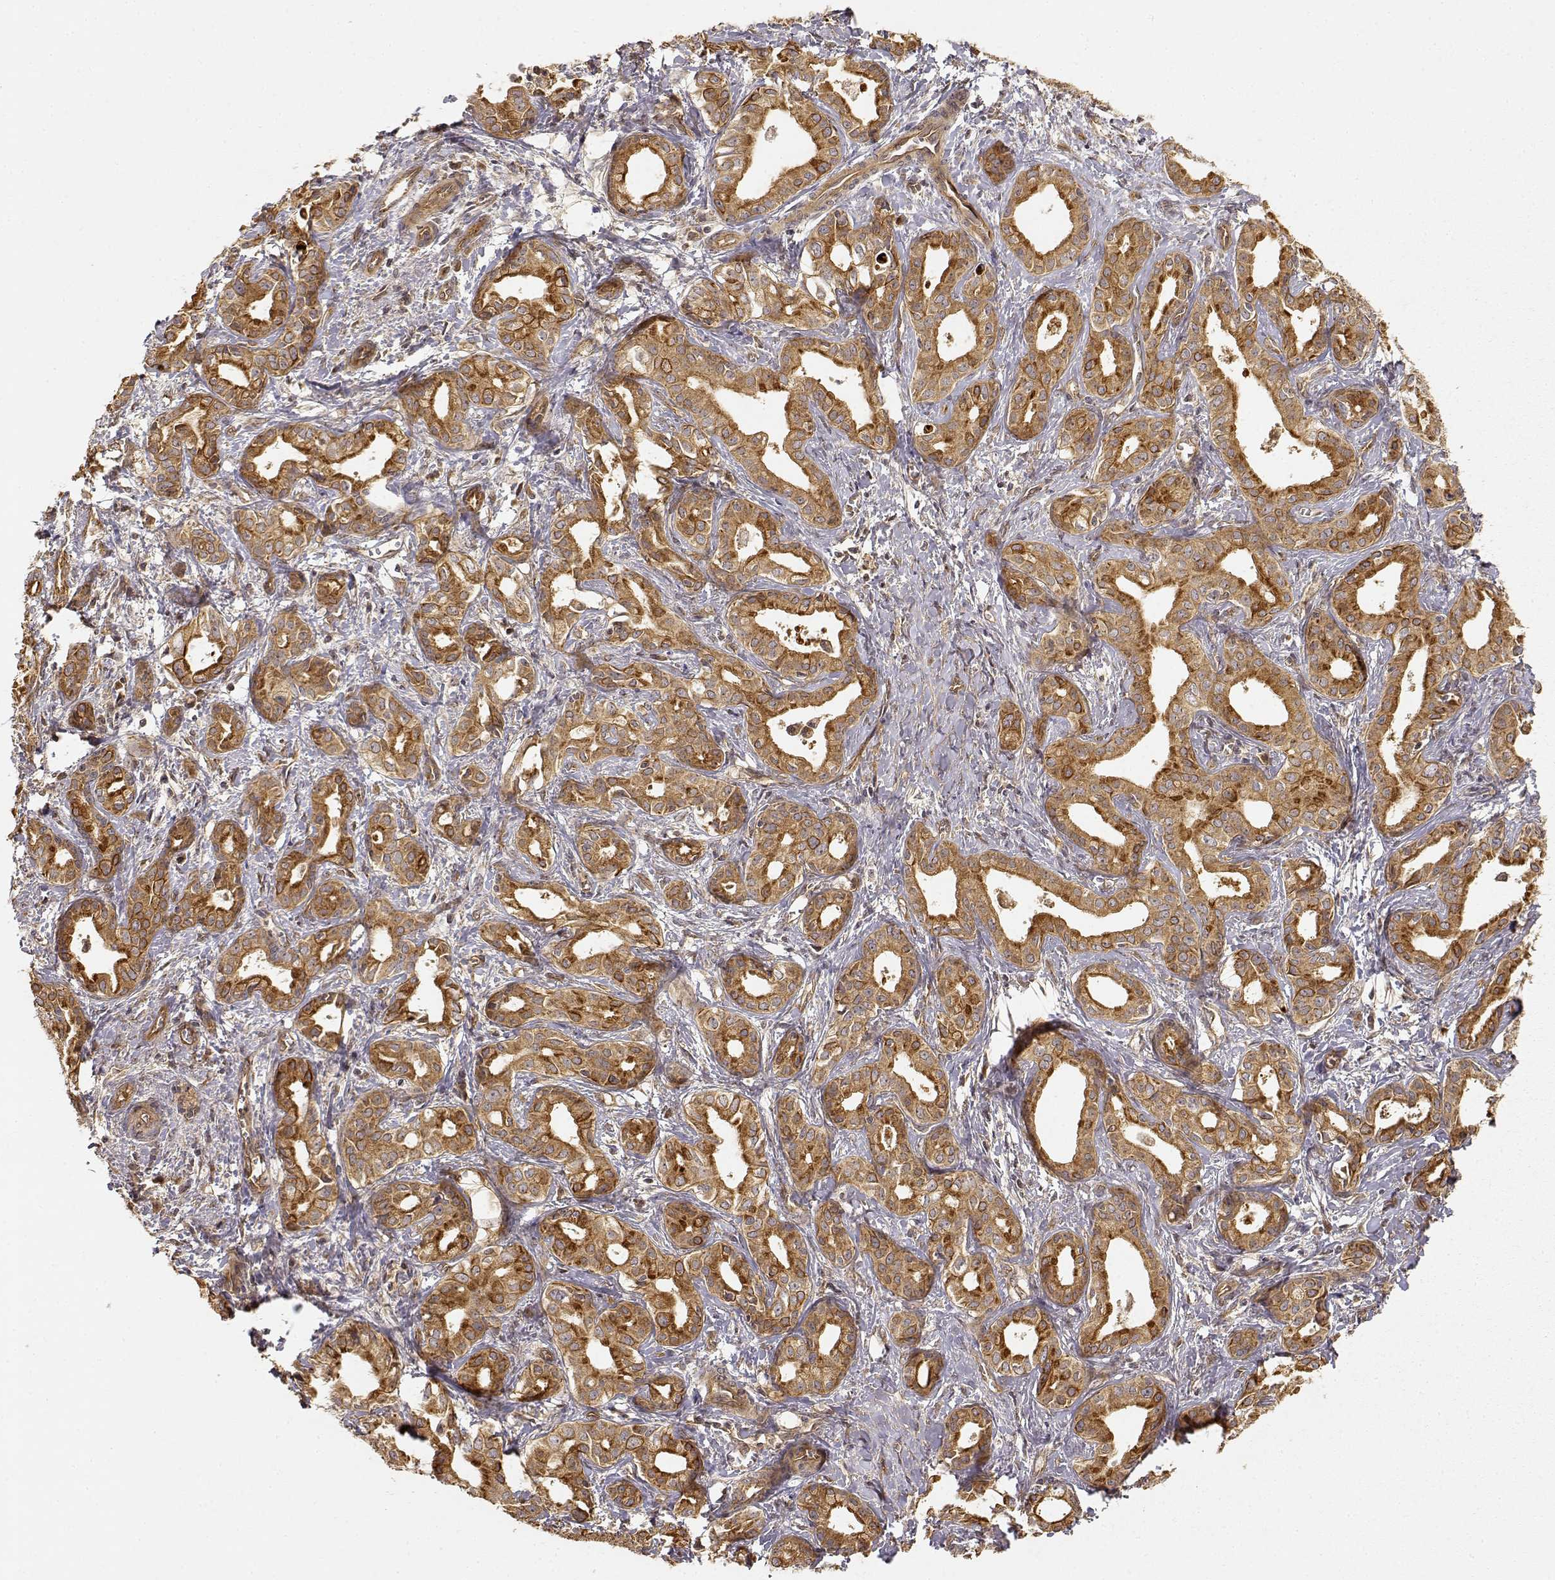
{"staining": {"intensity": "moderate", "quantity": ">75%", "location": "cytoplasmic/membranous"}, "tissue": "liver cancer", "cell_type": "Tumor cells", "image_type": "cancer", "snomed": [{"axis": "morphology", "description": "Cholangiocarcinoma"}, {"axis": "topography", "description": "Liver"}], "caption": "Approximately >75% of tumor cells in human liver cancer (cholangiocarcinoma) show moderate cytoplasmic/membranous protein expression as visualized by brown immunohistochemical staining.", "gene": "CDK5RAP2", "patient": {"sex": "female", "age": 65}}